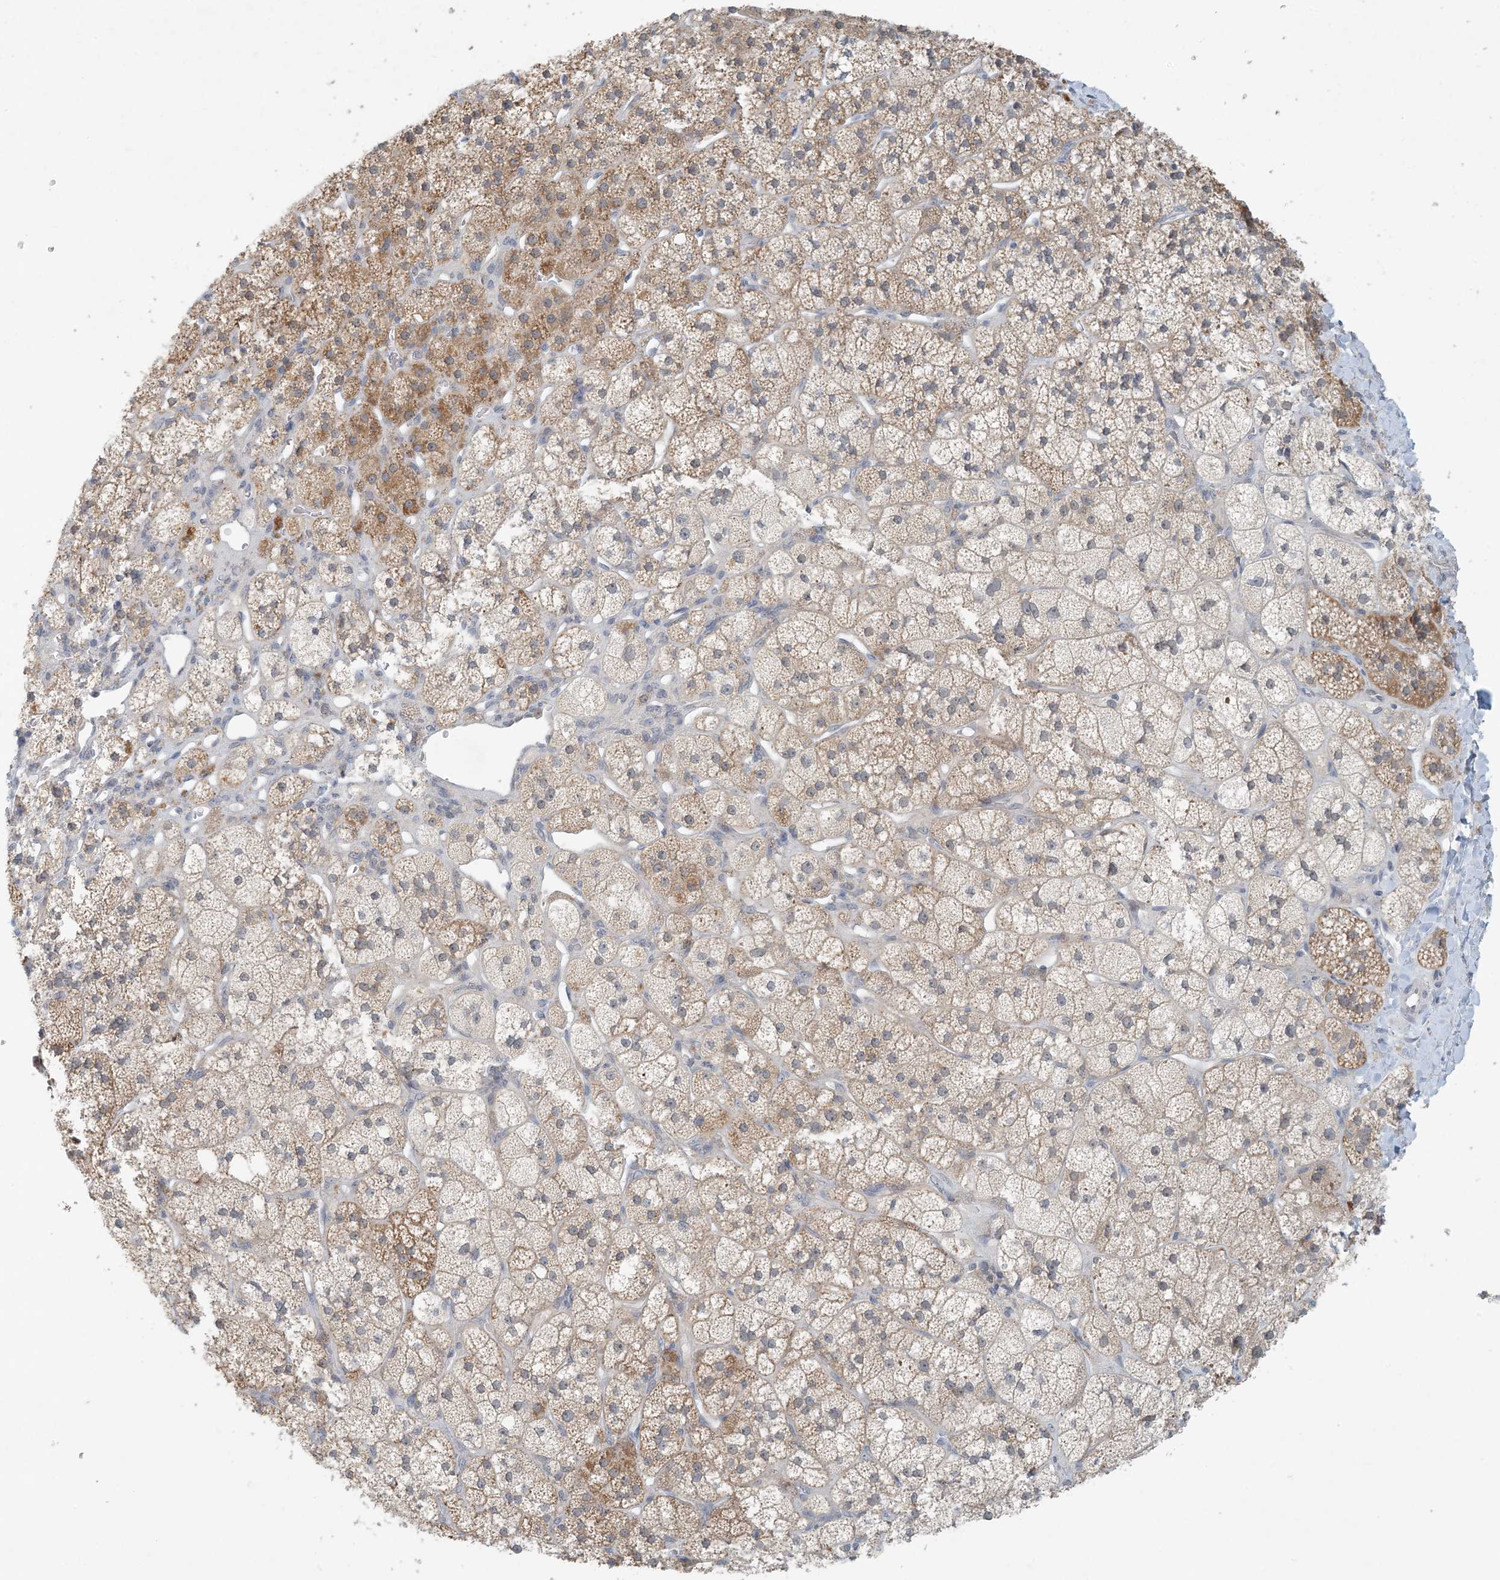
{"staining": {"intensity": "moderate", "quantity": "25%-75%", "location": "cytoplasmic/membranous"}, "tissue": "adrenal gland", "cell_type": "Glandular cells", "image_type": "normal", "snomed": [{"axis": "morphology", "description": "Normal tissue, NOS"}, {"axis": "topography", "description": "Adrenal gland"}], "caption": "Moderate cytoplasmic/membranous staining for a protein is identified in approximately 25%-75% of glandular cells of unremarkable adrenal gland using immunohistochemistry (IHC).", "gene": "OBI1", "patient": {"sex": "male", "age": 61}}